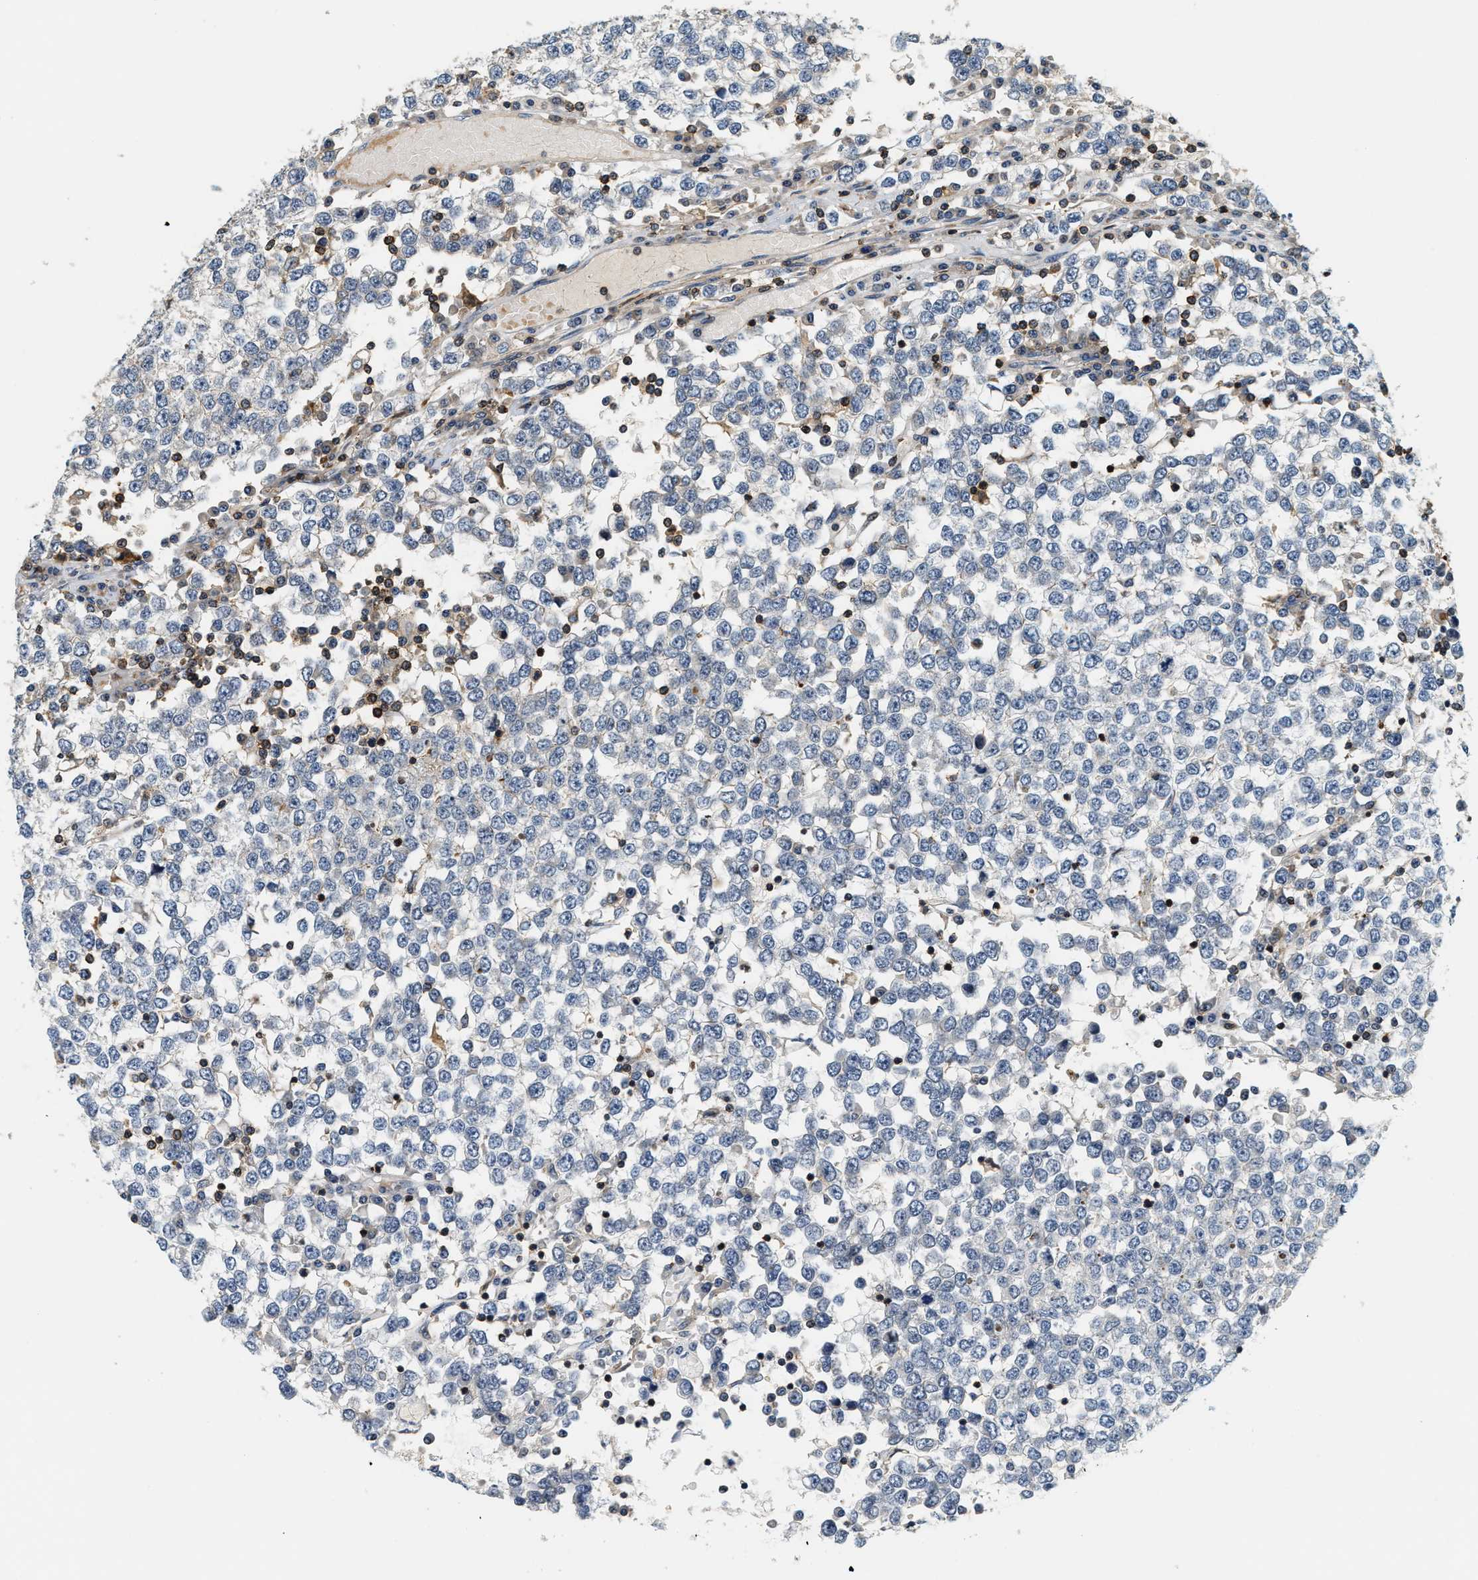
{"staining": {"intensity": "negative", "quantity": "none", "location": "none"}, "tissue": "testis cancer", "cell_type": "Tumor cells", "image_type": "cancer", "snomed": [{"axis": "morphology", "description": "Seminoma, NOS"}, {"axis": "topography", "description": "Testis"}], "caption": "High magnification brightfield microscopy of testis seminoma stained with DAB (brown) and counterstained with hematoxylin (blue): tumor cells show no significant expression.", "gene": "SAMD9", "patient": {"sex": "male", "age": 65}}